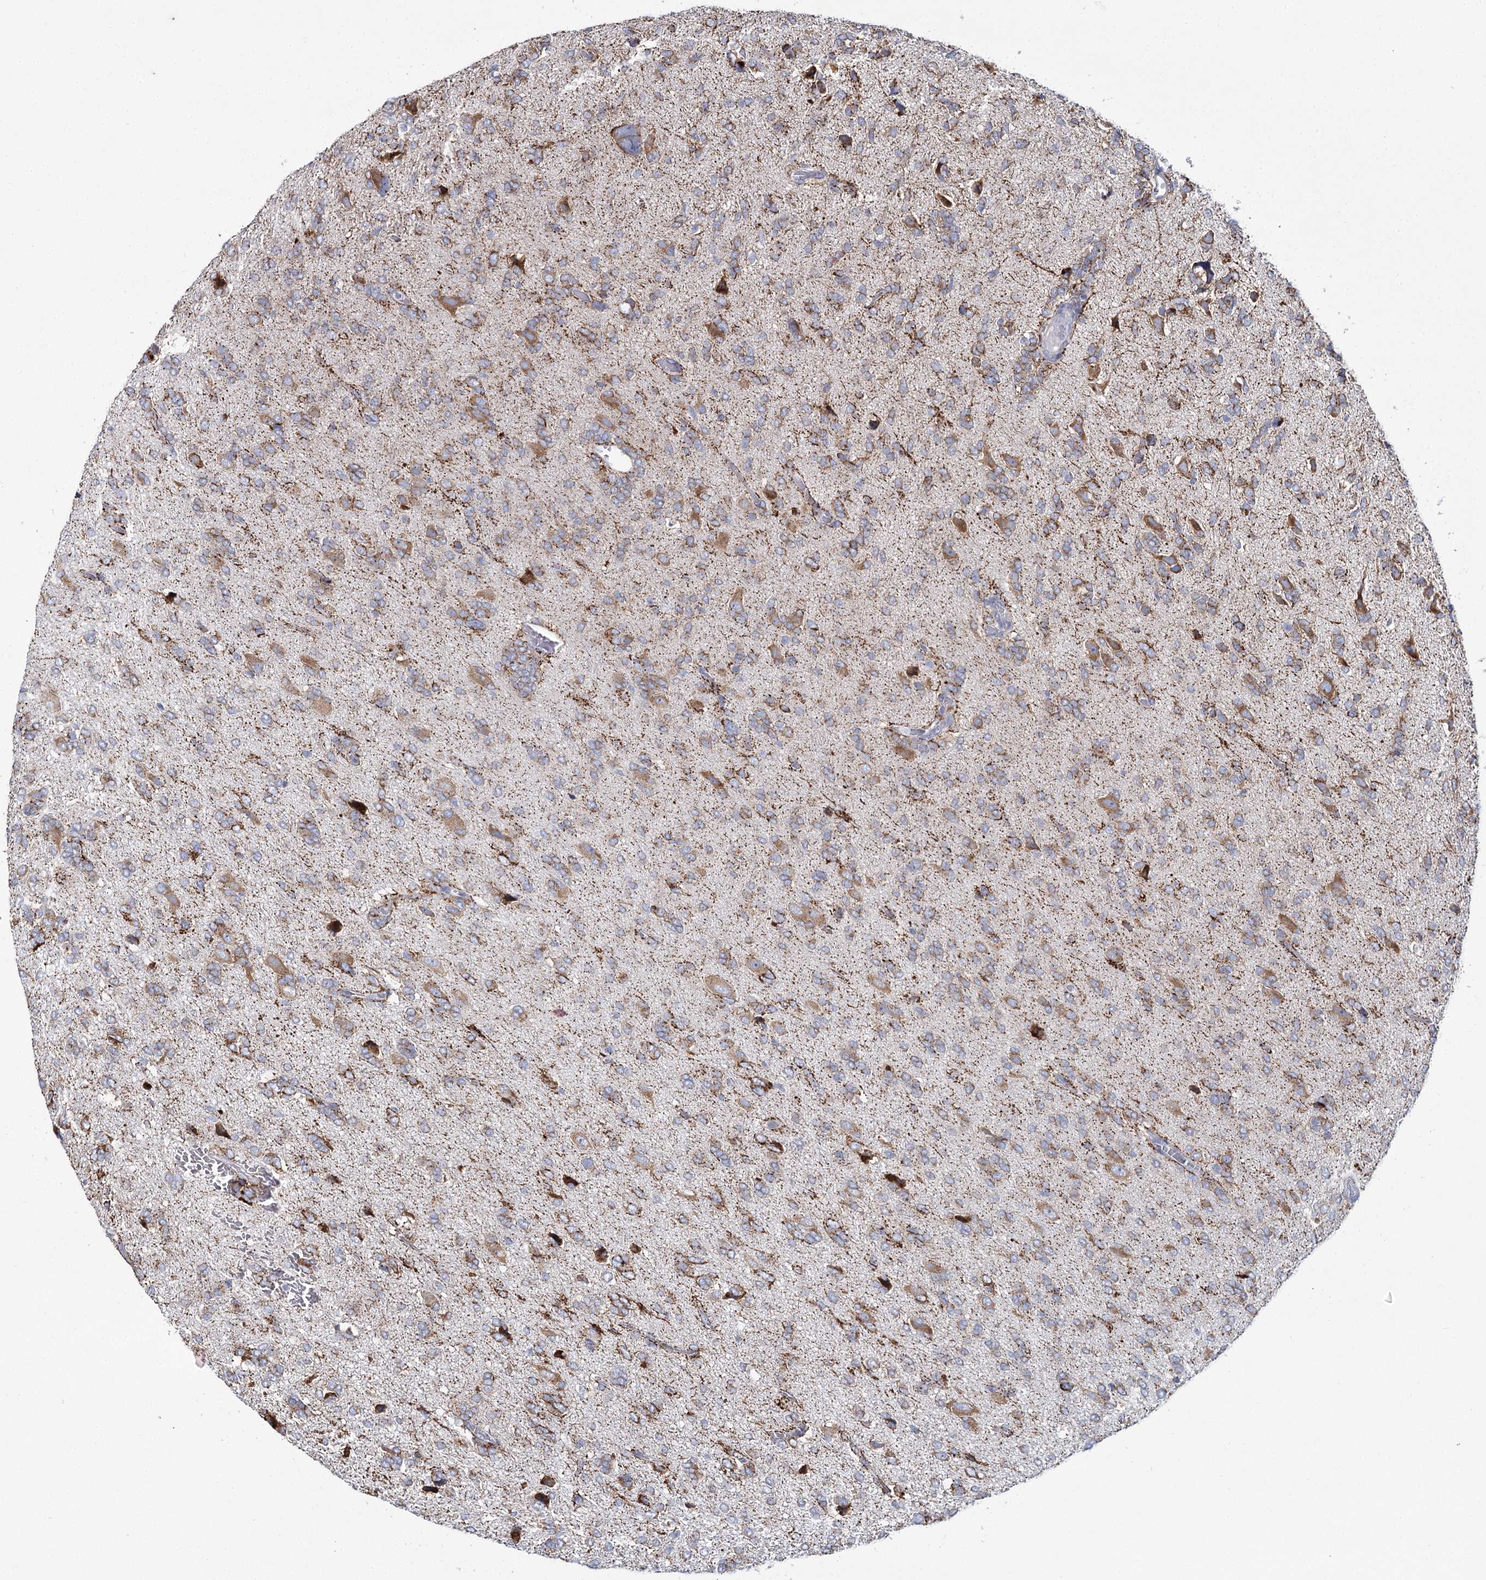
{"staining": {"intensity": "moderate", "quantity": "25%-75%", "location": "cytoplasmic/membranous"}, "tissue": "glioma", "cell_type": "Tumor cells", "image_type": "cancer", "snomed": [{"axis": "morphology", "description": "Glioma, malignant, High grade"}, {"axis": "topography", "description": "Brain"}], "caption": "Protein analysis of malignant glioma (high-grade) tissue reveals moderate cytoplasmic/membranous expression in approximately 25%-75% of tumor cells. (DAB (3,3'-diaminobenzidine) = brown stain, brightfield microscopy at high magnification).", "gene": "THUMPD3", "patient": {"sex": "female", "age": 59}}